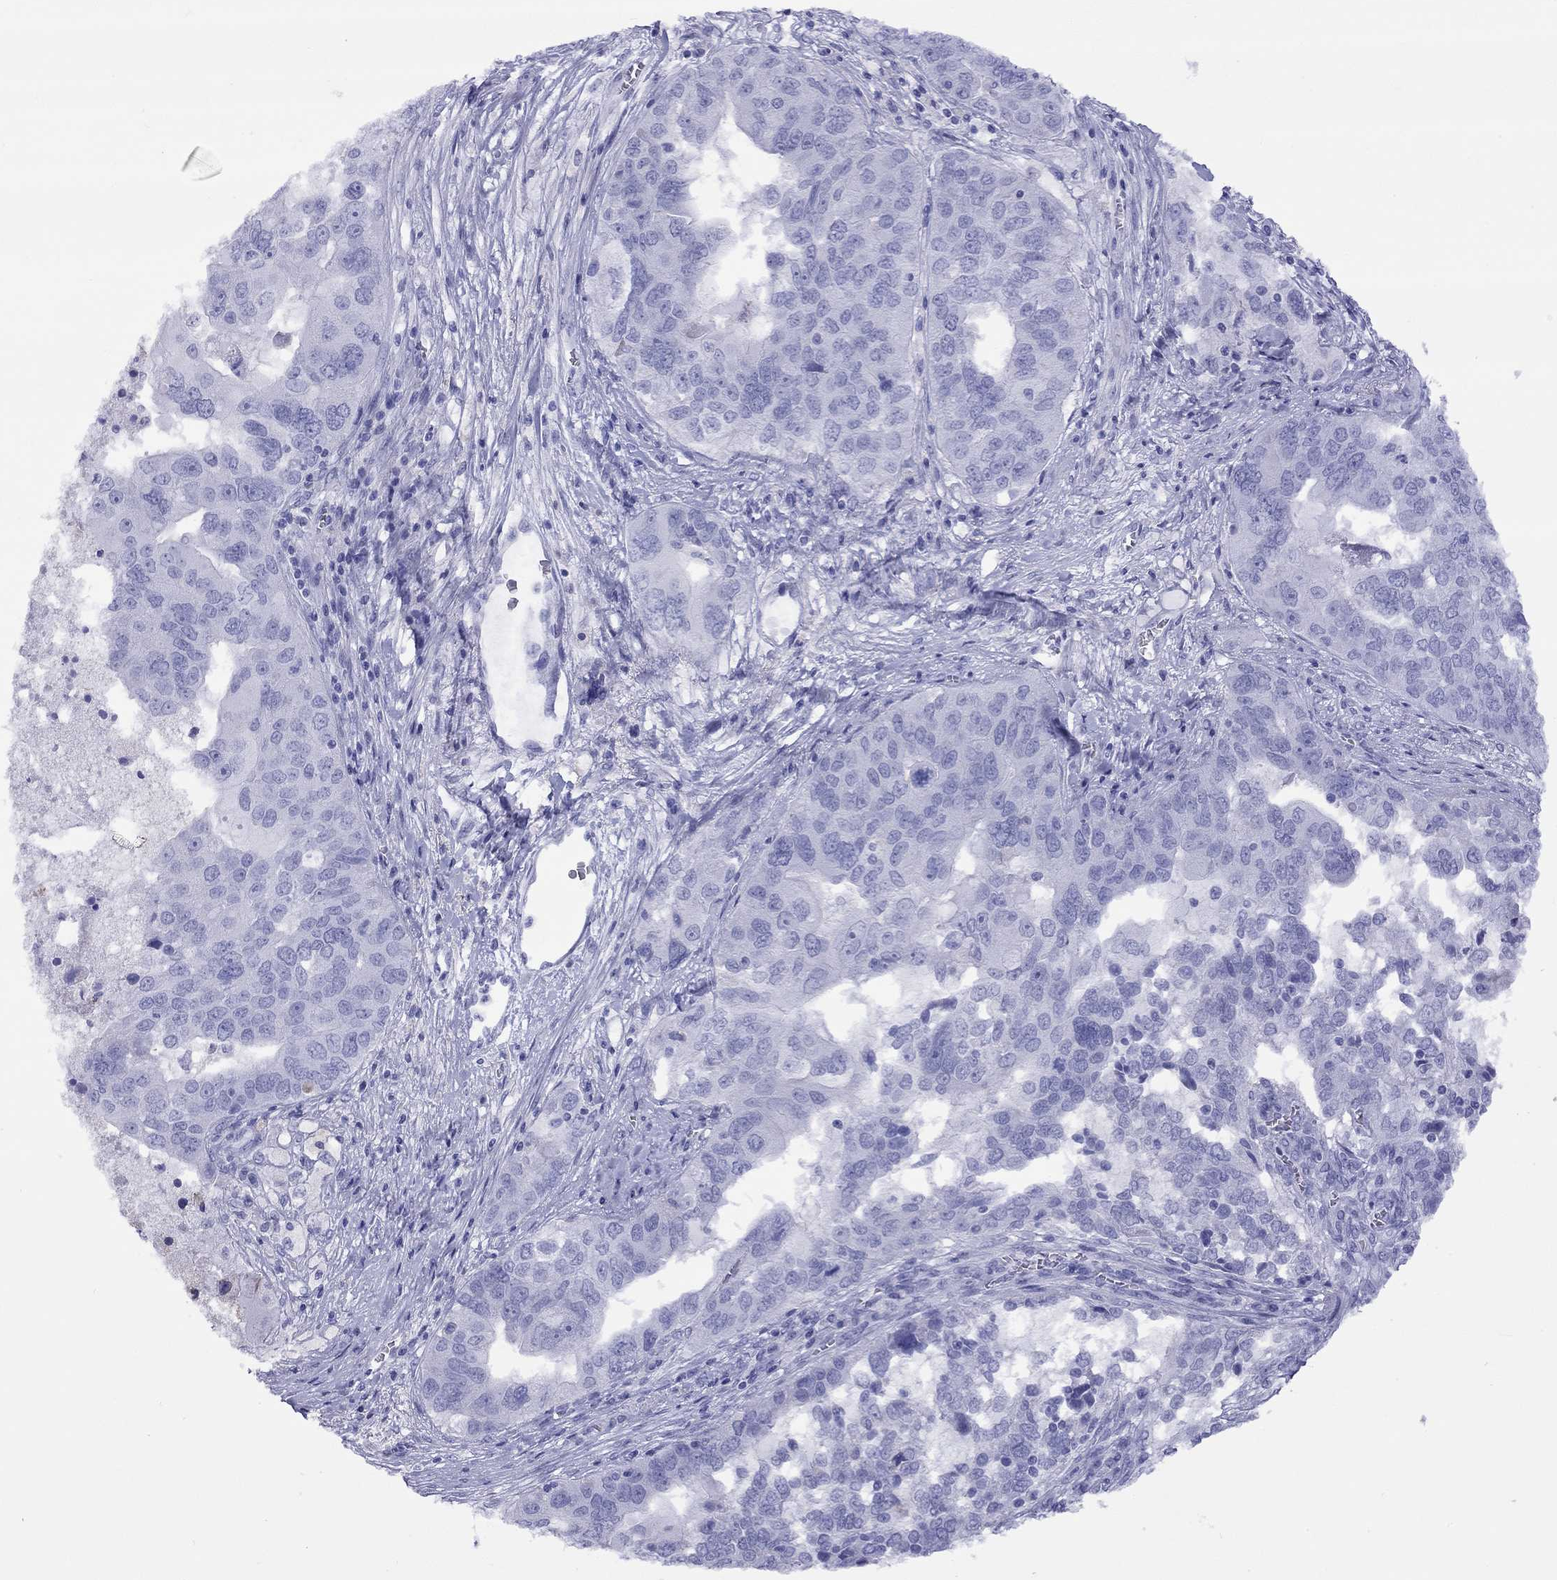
{"staining": {"intensity": "negative", "quantity": "none", "location": "none"}, "tissue": "ovarian cancer", "cell_type": "Tumor cells", "image_type": "cancer", "snomed": [{"axis": "morphology", "description": "Carcinoma, endometroid"}, {"axis": "topography", "description": "Soft tissue"}, {"axis": "topography", "description": "Ovary"}], "caption": "Immunohistochemical staining of human endometroid carcinoma (ovarian) displays no significant staining in tumor cells.", "gene": "SLC30A8", "patient": {"sex": "female", "age": 52}}